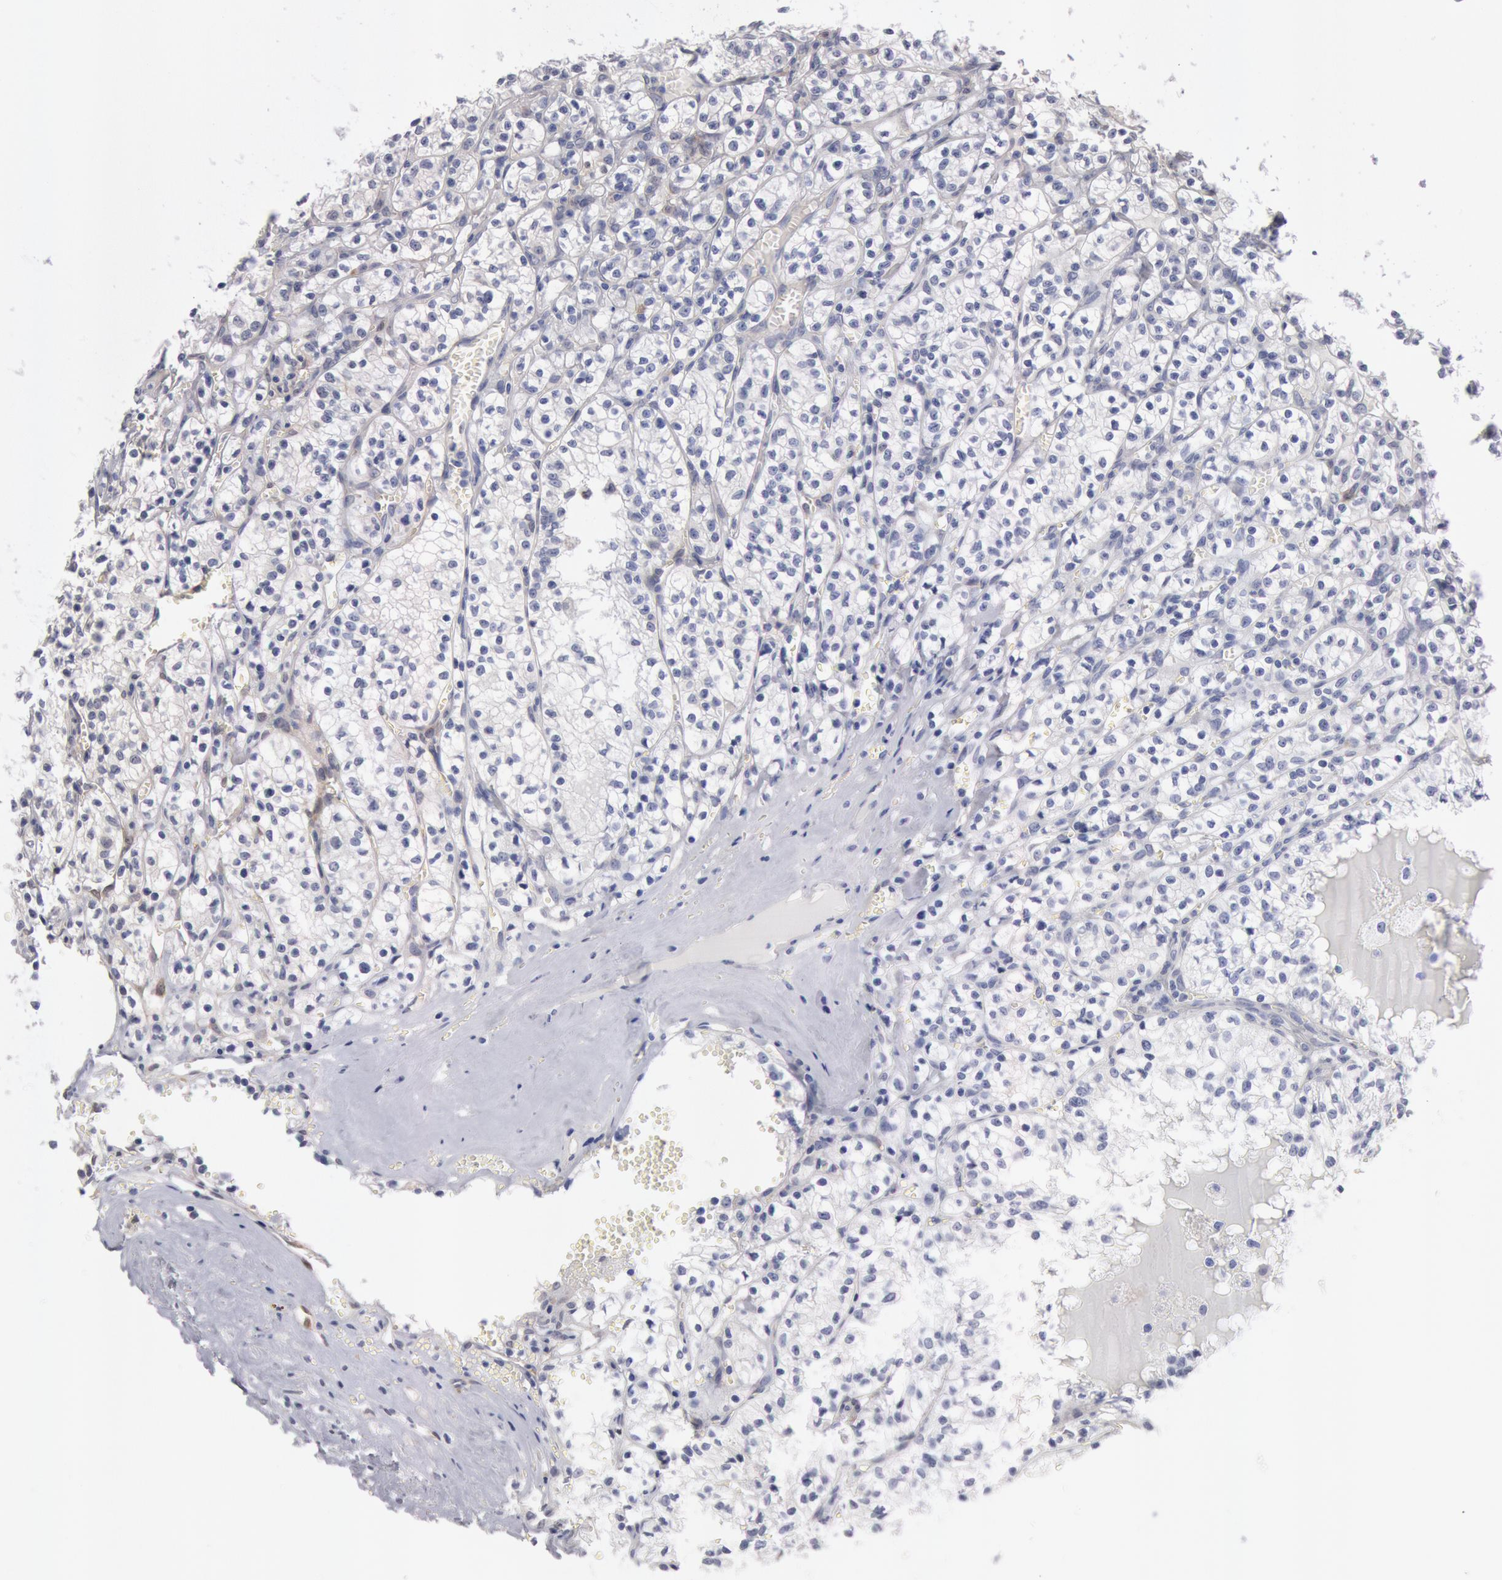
{"staining": {"intensity": "negative", "quantity": "none", "location": "none"}, "tissue": "renal cancer", "cell_type": "Tumor cells", "image_type": "cancer", "snomed": [{"axis": "morphology", "description": "Adenocarcinoma, NOS"}, {"axis": "topography", "description": "Kidney"}], "caption": "Renal cancer was stained to show a protein in brown. There is no significant positivity in tumor cells.", "gene": "DNAJA1", "patient": {"sex": "male", "age": 61}}